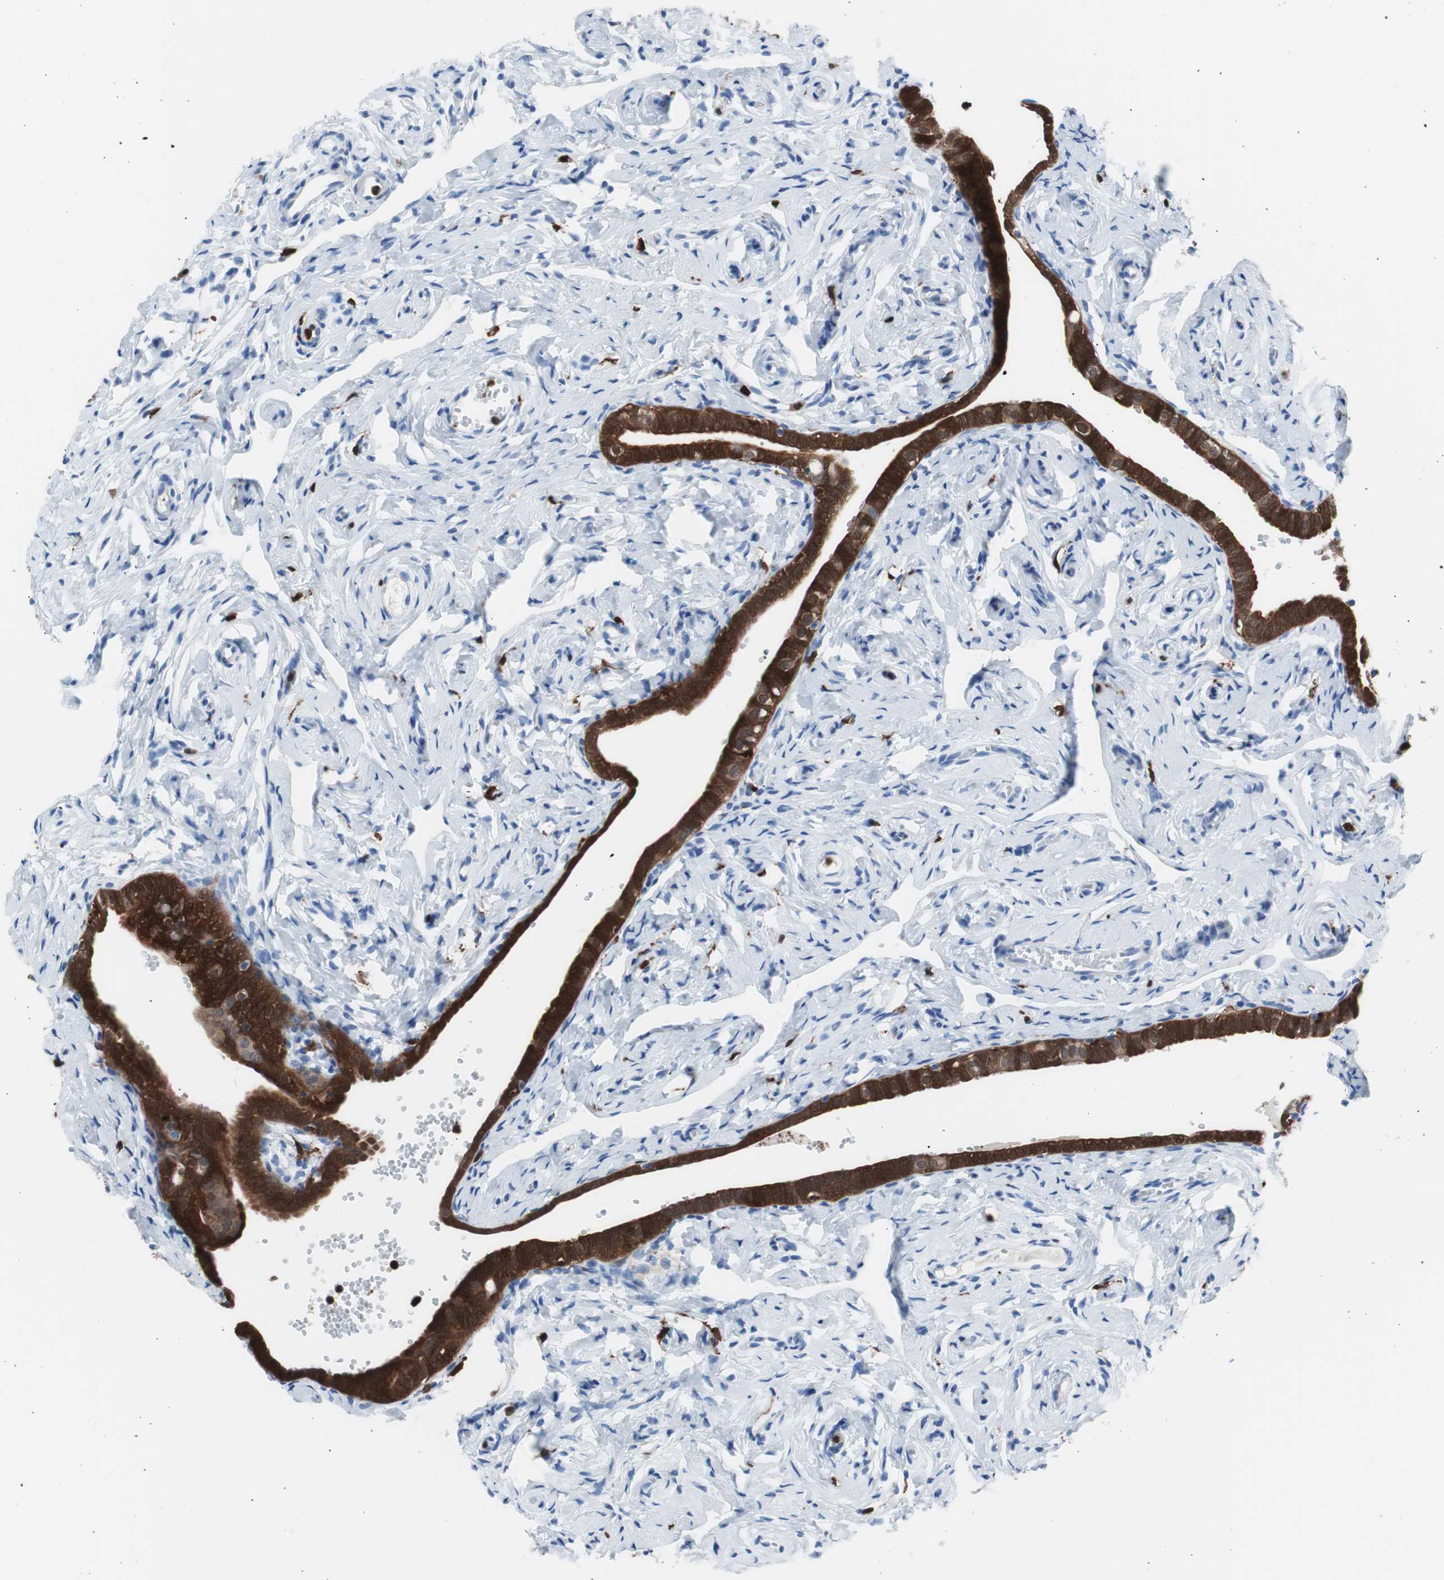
{"staining": {"intensity": "strong", "quantity": ">75%", "location": "cytoplasmic/membranous"}, "tissue": "fallopian tube", "cell_type": "Glandular cells", "image_type": "normal", "snomed": [{"axis": "morphology", "description": "Normal tissue, NOS"}, {"axis": "topography", "description": "Fallopian tube"}], "caption": "A photomicrograph of fallopian tube stained for a protein displays strong cytoplasmic/membranous brown staining in glandular cells.", "gene": "SYK", "patient": {"sex": "female", "age": 71}}